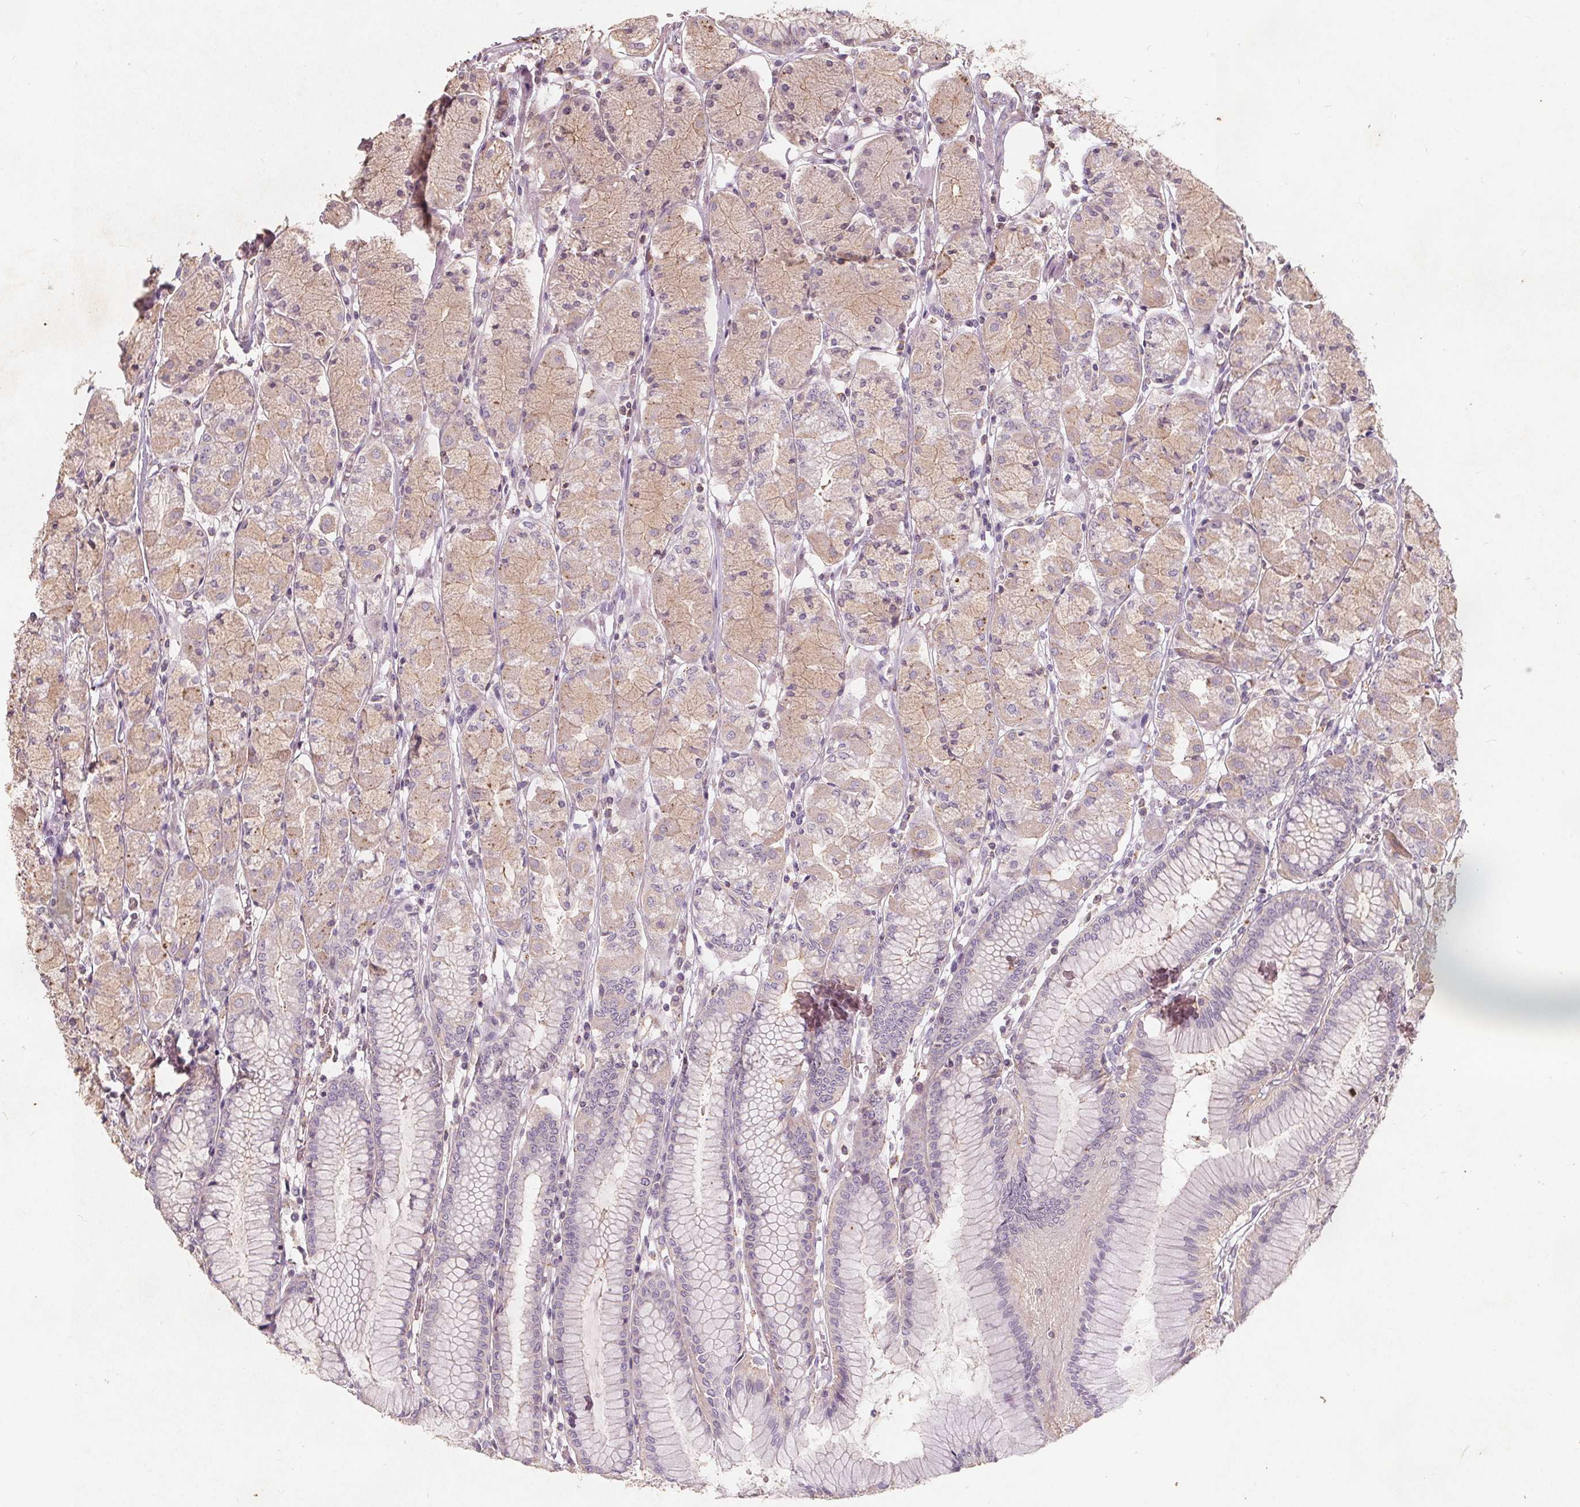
{"staining": {"intensity": "weak", "quantity": "<25%", "location": "cytoplasmic/membranous"}, "tissue": "stomach", "cell_type": "Glandular cells", "image_type": "normal", "snomed": [{"axis": "morphology", "description": "Normal tissue, NOS"}, {"axis": "topography", "description": "Stomach, upper"}], "caption": "This is a histopathology image of IHC staining of normal stomach, which shows no positivity in glandular cells. (Immunohistochemistry, brightfield microscopy, high magnification).", "gene": "C19orf84", "patient": {"sex": "male", "age": 69}}